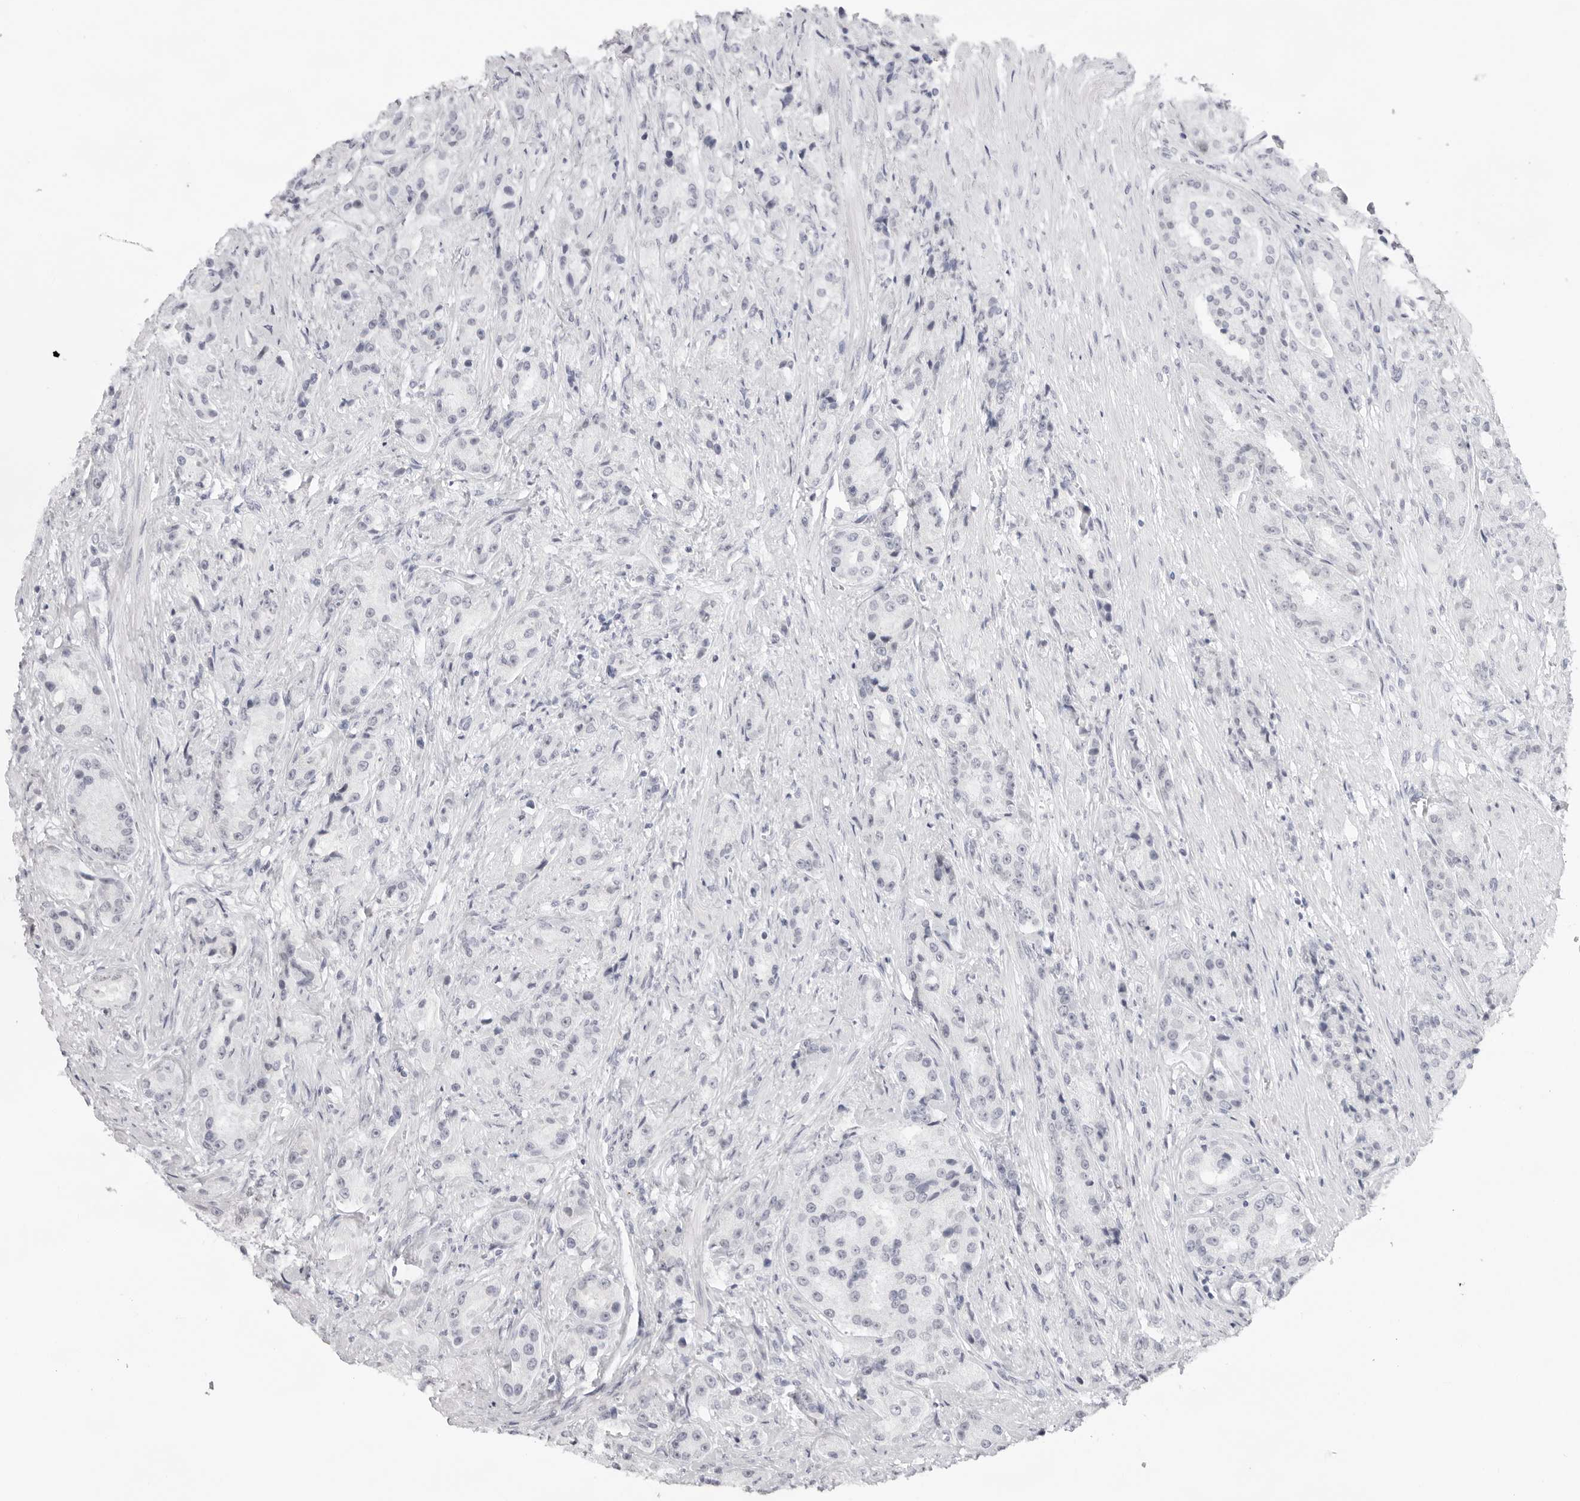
{"staining": {"intensity": "negative", "quantity": "none", "location": "none"}, "tissue": "prostate cancer", "cell_type": "Tumor cells", "image_type": "cancer", "snomed": [{"axis": "morphology", "description": "Adenocarcinoma, High grade"}, {"axis": "topography", "description": "Prostate"}], "caption": "DAB immunohistochemical staining of human prostate high-grade adenocarcinoma displays no significant positivity in tumor cells.", "gene": "KLK12", "patient": {"sex": "male", "age": 60}}